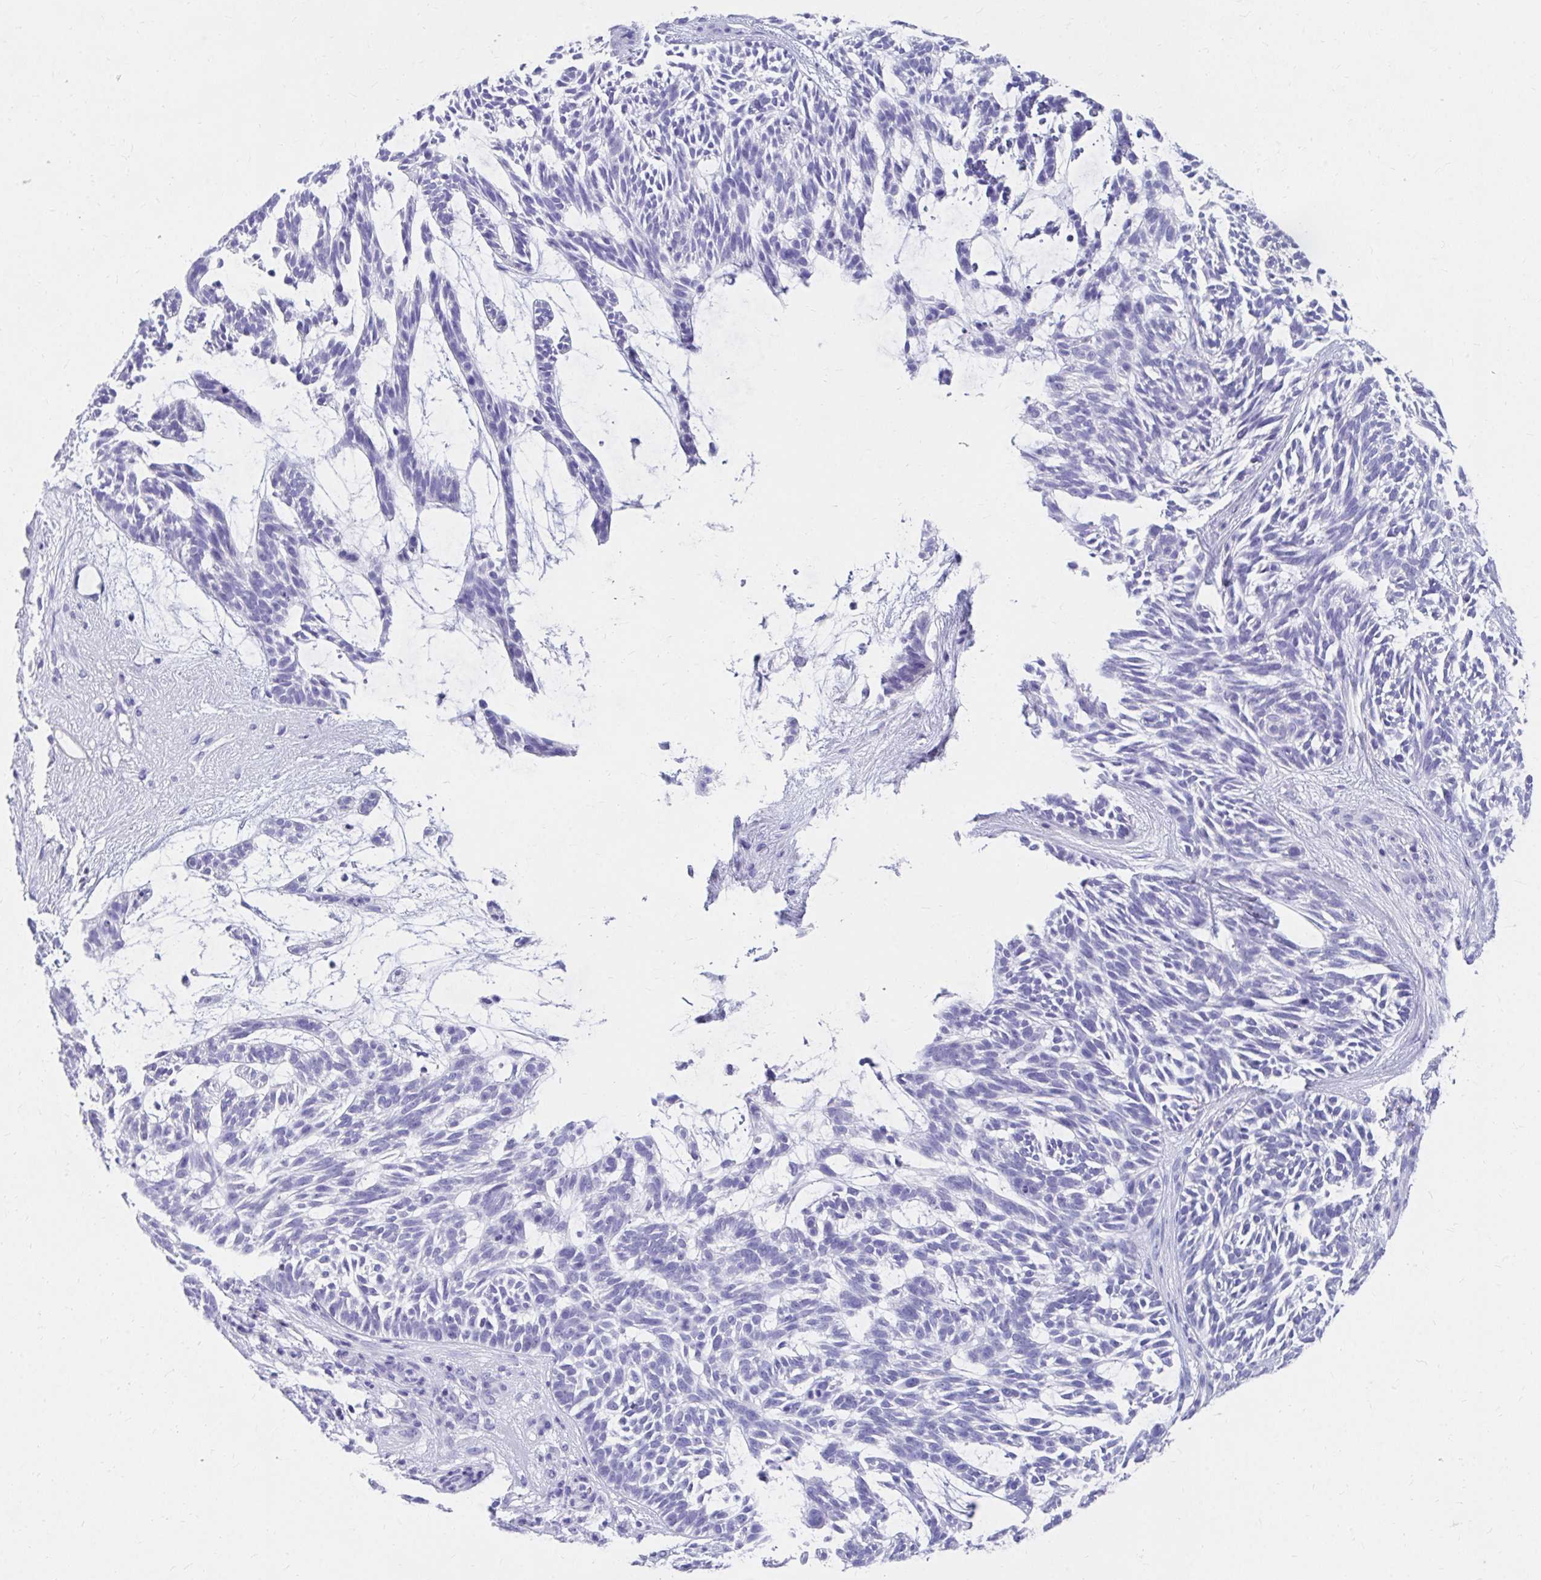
{"staining": {"intensity": "negative", "quantity": "none", "location": "none"}, "tissue": "skin cancer", "cell_type": "Tumor cells", "image_type": "cancer", "snomed": [{"axis": "morphology", "description": "Basal cell carcinoma"}, {"axis": "topography", "description": "Skin"}, {"axis": "topography", "description": "Skin, foot"}], "caption": "Basal cell carcinoma (skin) stained for a protein using immunohistochemistry exhibits no expression tumor cells.", "gene": "DPEP3", "patient": {"sex": "female", "age": 77}}